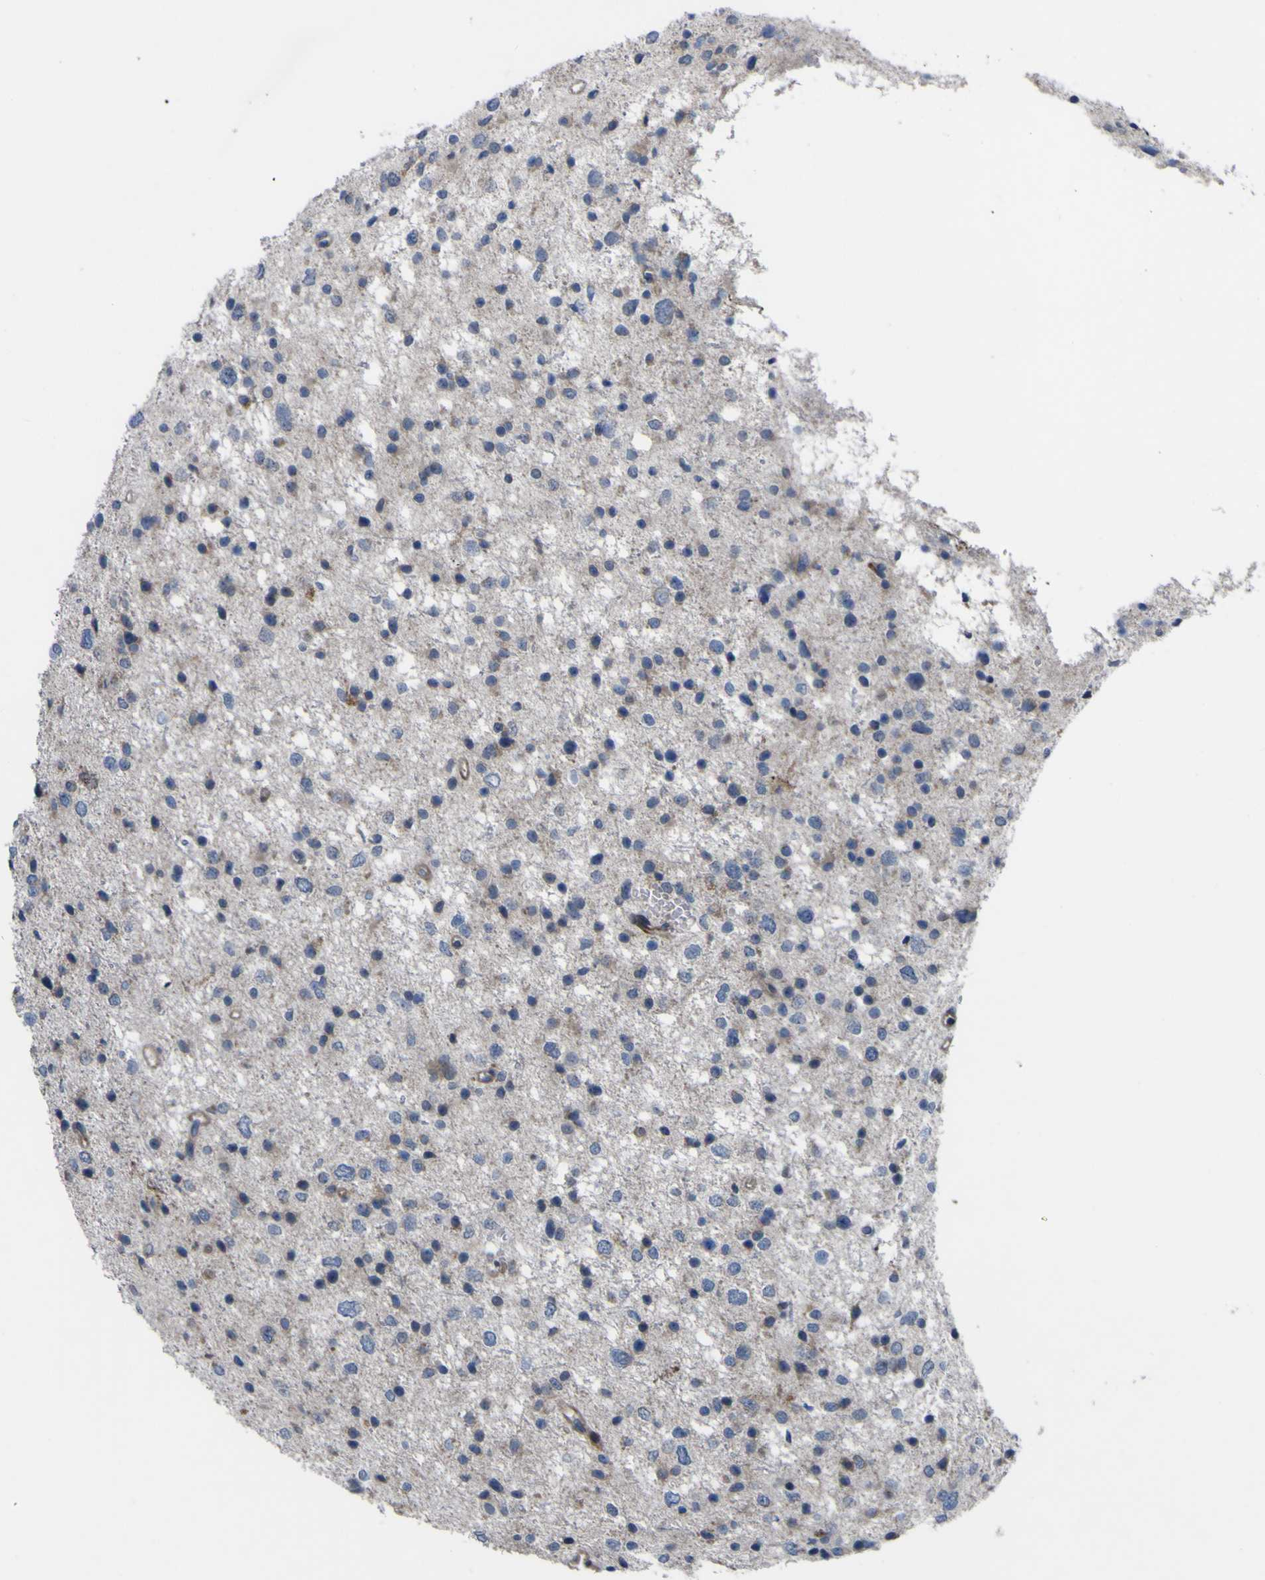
{"staining": {"intensity": "negative", "quantity": "none", "location": "none"}, "tissue": "glioma", "cell_type": "Tumor cells", "image_type": "cancer", "snomed": [{"axis": "morphology", "description": "Glioma, malignant, Low grade"}, {"axis": "topography", "description": "Brain"}], "caption": "Low-grade glioma (malignant) stained for a protein using immunohistochemistry (IHC) reveals no expression tumor cells.", "gene": "GPLD1", "patient": {"sex": "female", "age": 37}}